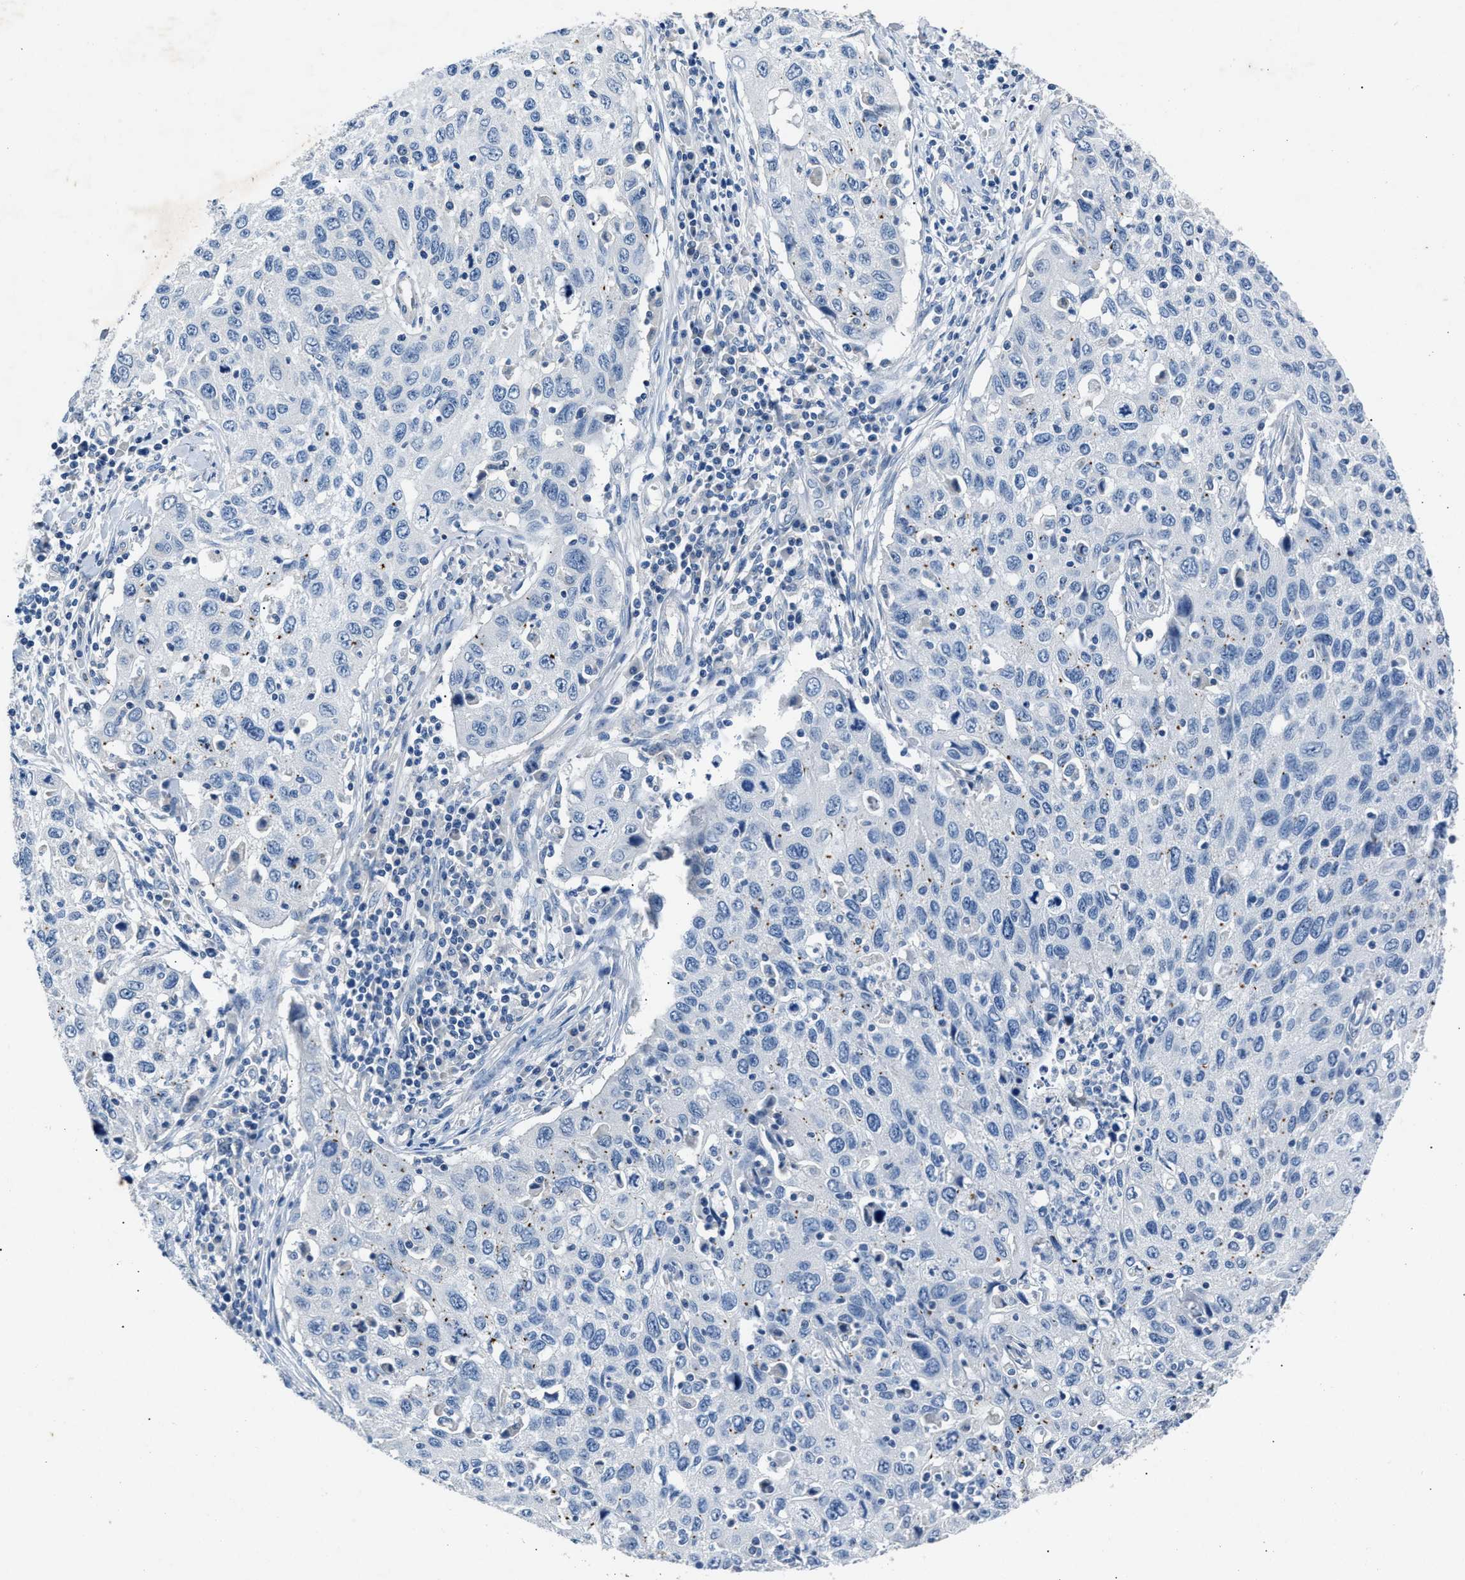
{"staining": {"intensity": "negative", "quantity": "none", "location": "none"}, "tissue": "cervical cancer", "cell_type": "Tumor cells", "image_type": "cancer", "snomed": [{"axis": "morphology", "description": "Squamous cell carcinoma, NOS"}, {"axis": "topography", "description": "Cervix"}], "caption": "An IHC image of cervical squamous cell carcinoma is shown. There is no staining in tumor cells of cervical squamous cell carcinoma.", "gene": "DNAAF5", "patient": {"sex": "female", "age": 53}}